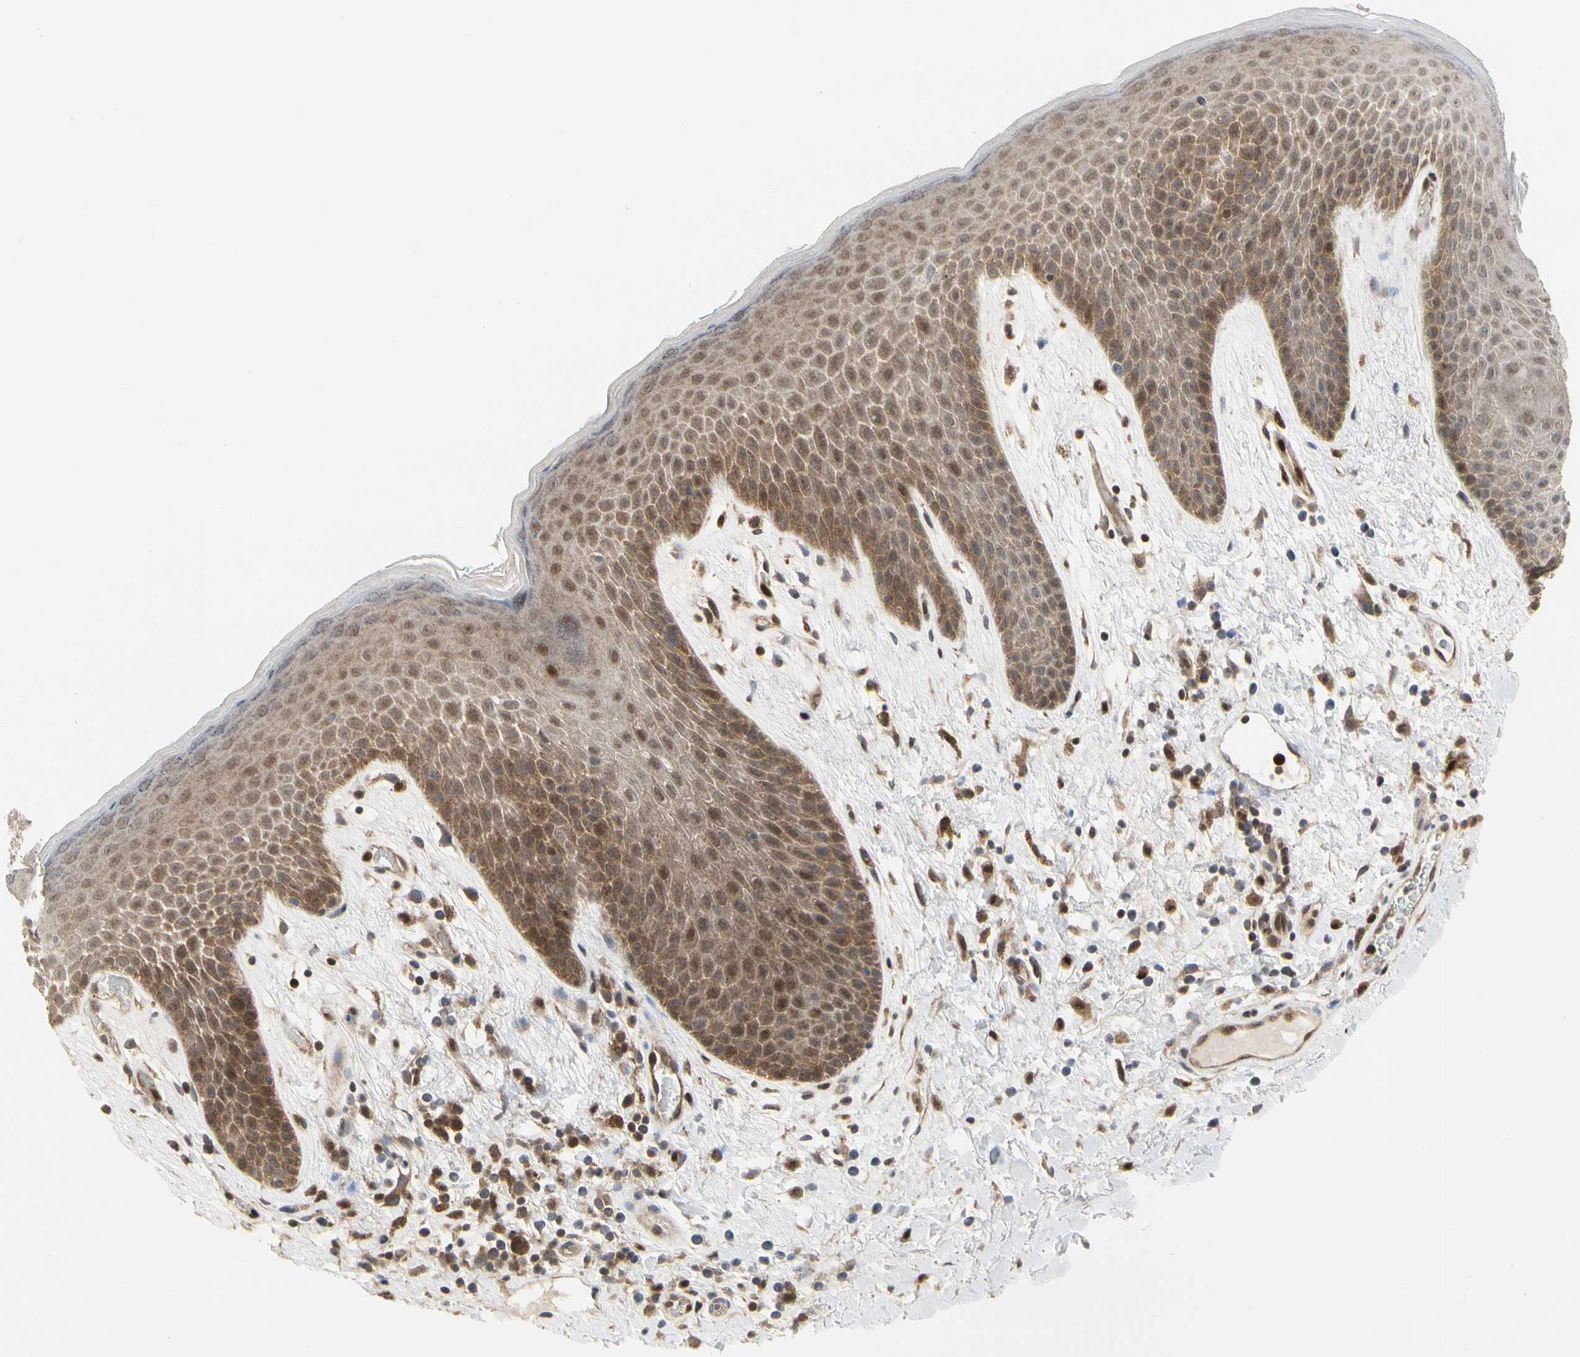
{"staining": {"intensity": "moderate", "quantity": ">75%", "location": "cytoplasmic/membranous"}, "tissue": "skin", "cell_type": "Epidermal cells", "image_type": "normal", "snomed": [{"axis": "morphology", "description": "Normal tissue, NOS"}, {"axis": "topography", "description": "Anal"}], "caption": "The micrograph demonstrates a brown stain indicating the presence of a protein in the cytoplasmic/membranous of epidermal cells in skin.", "gene": "CDK5", "patient": {"sex": "male", "age": 74}}